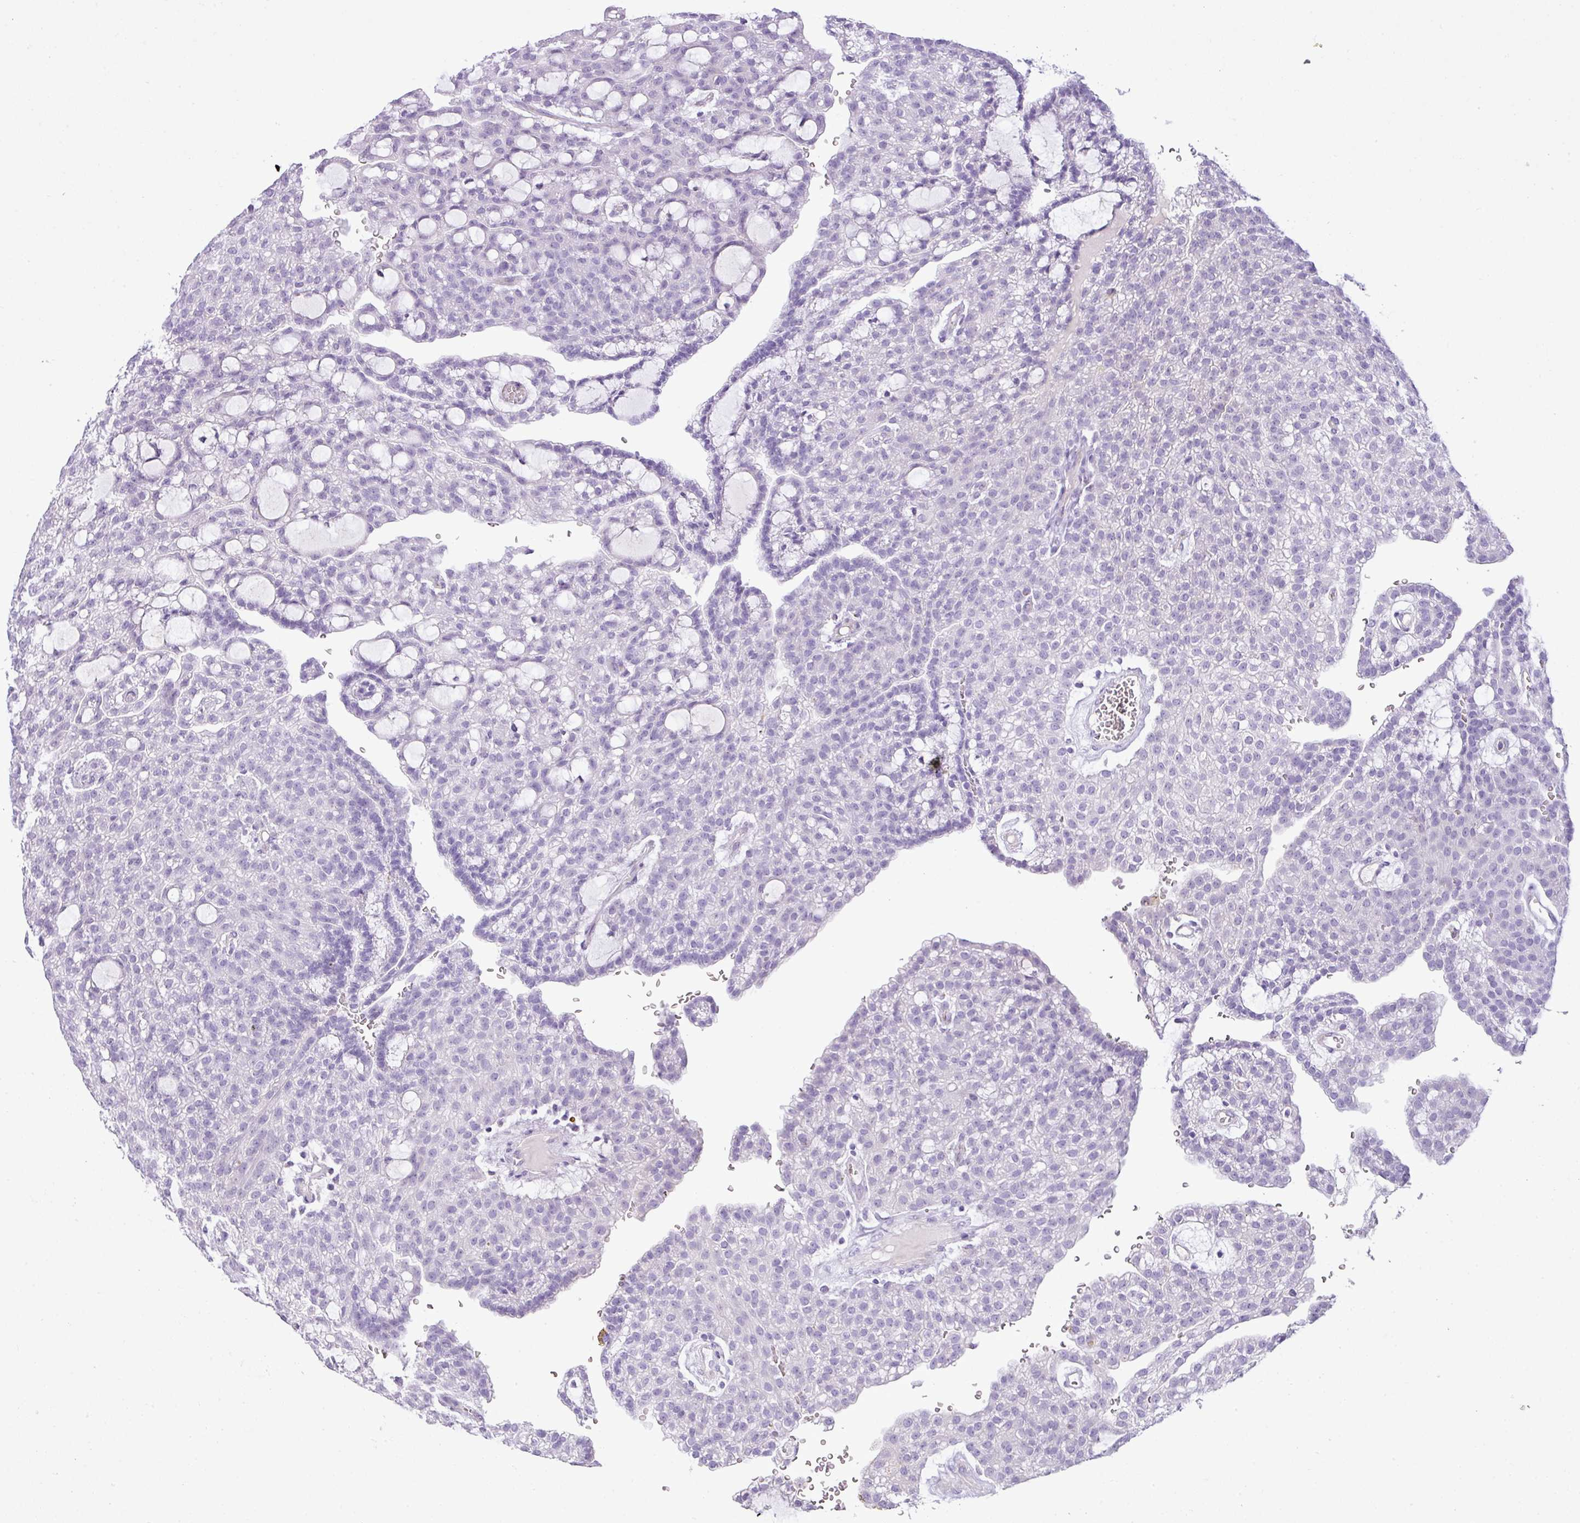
{"staining": {"intensity": "negative", "quantity": "none", "location": "none"}, "tissue": "renal cancer", "cell_type": "Tumor cells", "image_type": "cancer", "snomed": [{"axis": "morphology", "description": "Adenocarcinoma, NOS"}, {"axis": "topography", "description": "Kidney"}], "caption": "Tumor cells are negative for protein expression in human adenocarcinoma (renal).", "gene": "FAM43A", "patient": {"sex": "male", "age": 63}}